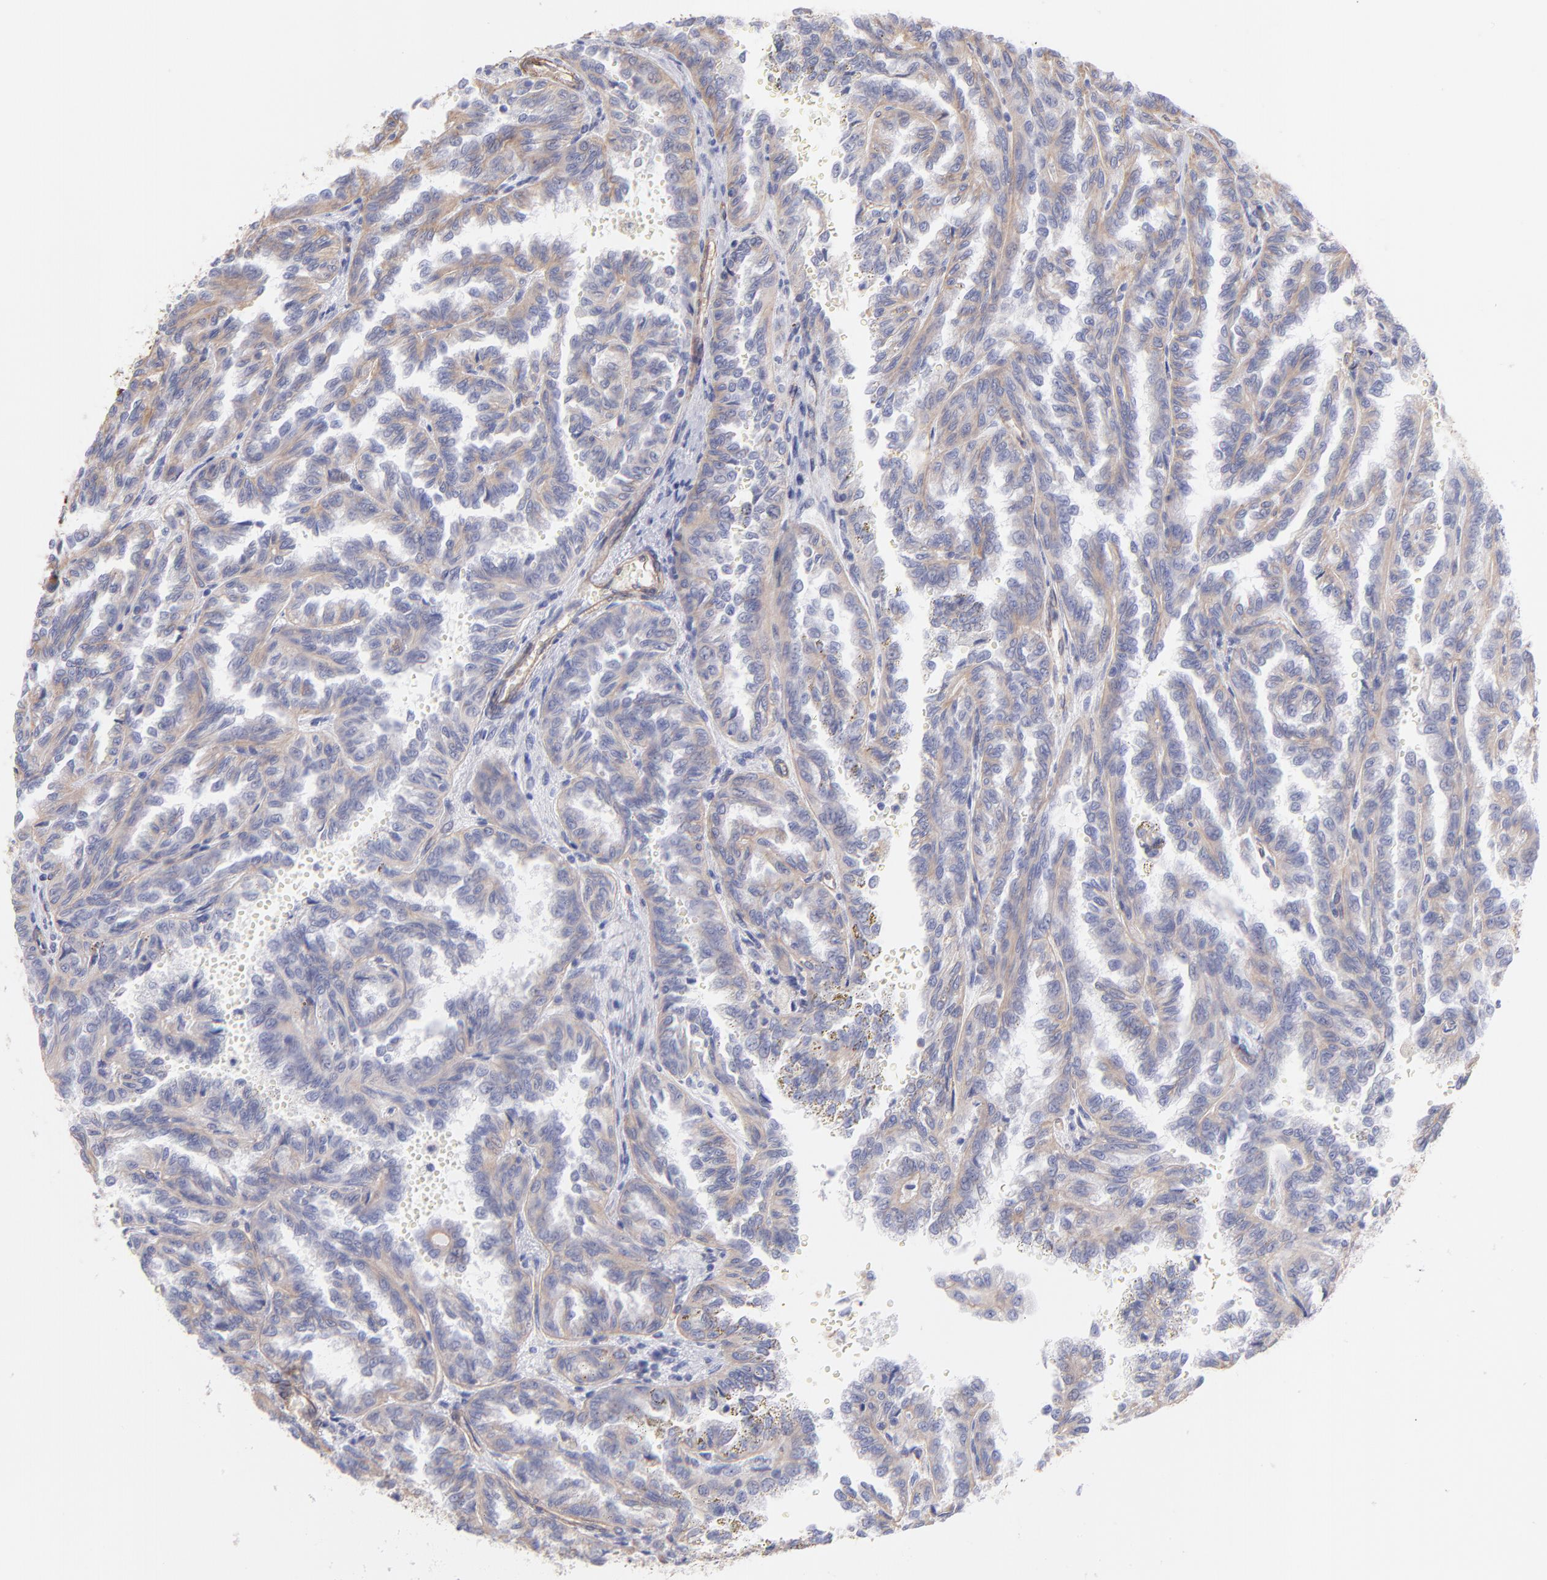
{"staining": {"intensity": "weak", "quantity": "<25%", "location": "cytoplasmic/membranous"}, "tissue": "renal cancer", "cell_type": "Tumor cells", "image_type": "cancer", "snomed": [{"axis": "morphology", "description": "Inflammation, NOS"}, {"axis": "morphology", "description": "Adenocarcinoma, NOS"}, {"axis": "topography", "description": "Kidney"}], "caption": "A high-resolution image shows immunohistochemistry (IHC) staining of adenocarcinoma (renal), which displays no significant expression in tumor cells.", "gene": "PLEC", "patient": {"sex": "male", "age": 68}}